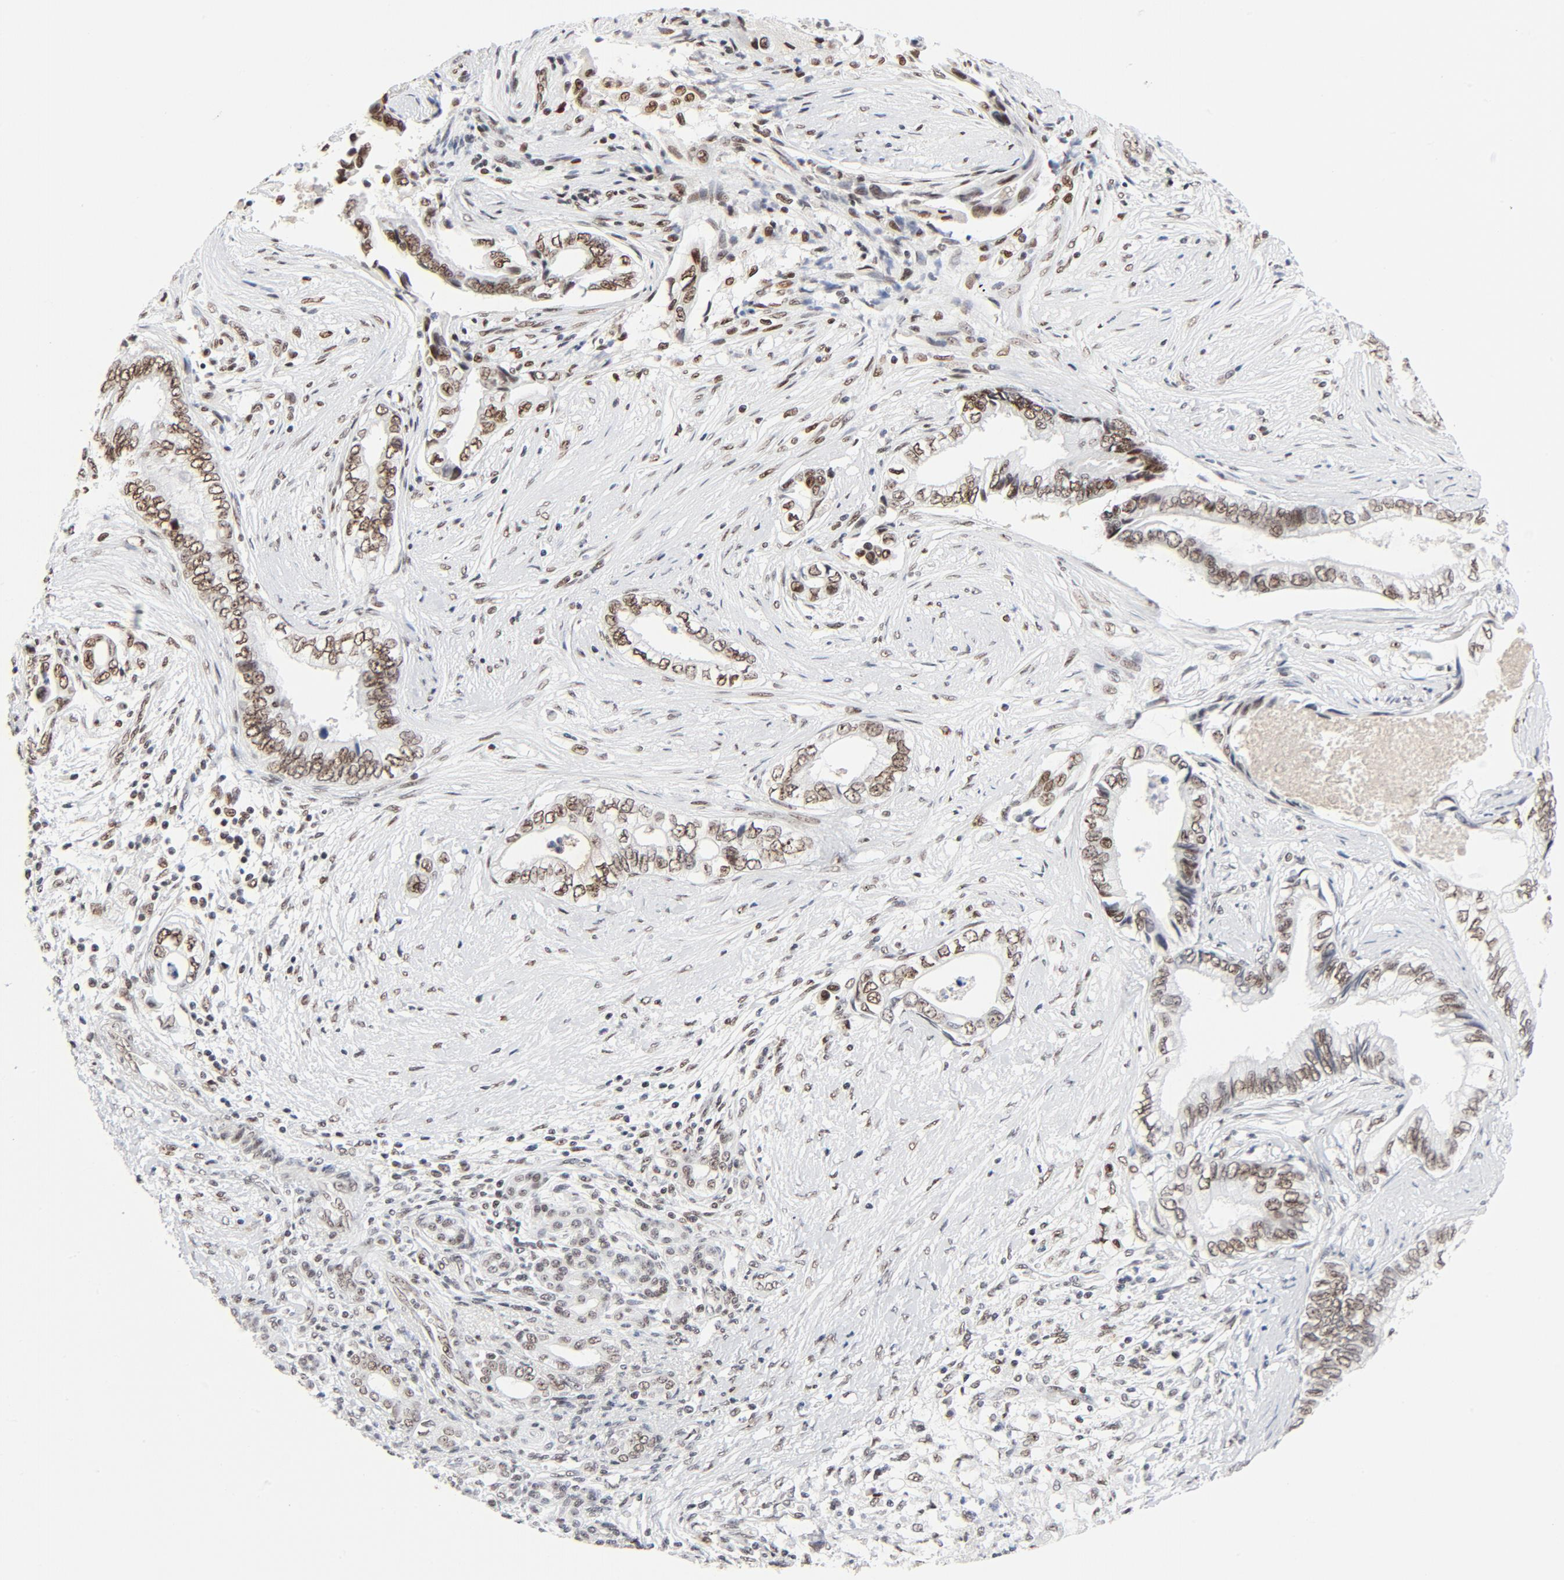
{"staining": {"intensity": "moderate", "quantity": ">75%", "location": "nuclear"}, "tissue": "pancreatic cancer", "cell_type": "Tumor cells", "image_type": "cancer", "snomed": [{"axis": "morphology", "description": "Adenocarcinoma, NOS"}, {"axis": "topography", "description": "Pancreas"}], "caption": "Pancreatic adenocarcinoma was stained to show a protein in brown. There is medium levels of moderate nuclear positivity in about >75% of tumor cells. (brown staining indicates protein expression, while blue staining denotes nuclei).", "gene": "GTF2H1", "patient": {"sex": "female", "age": 66}}